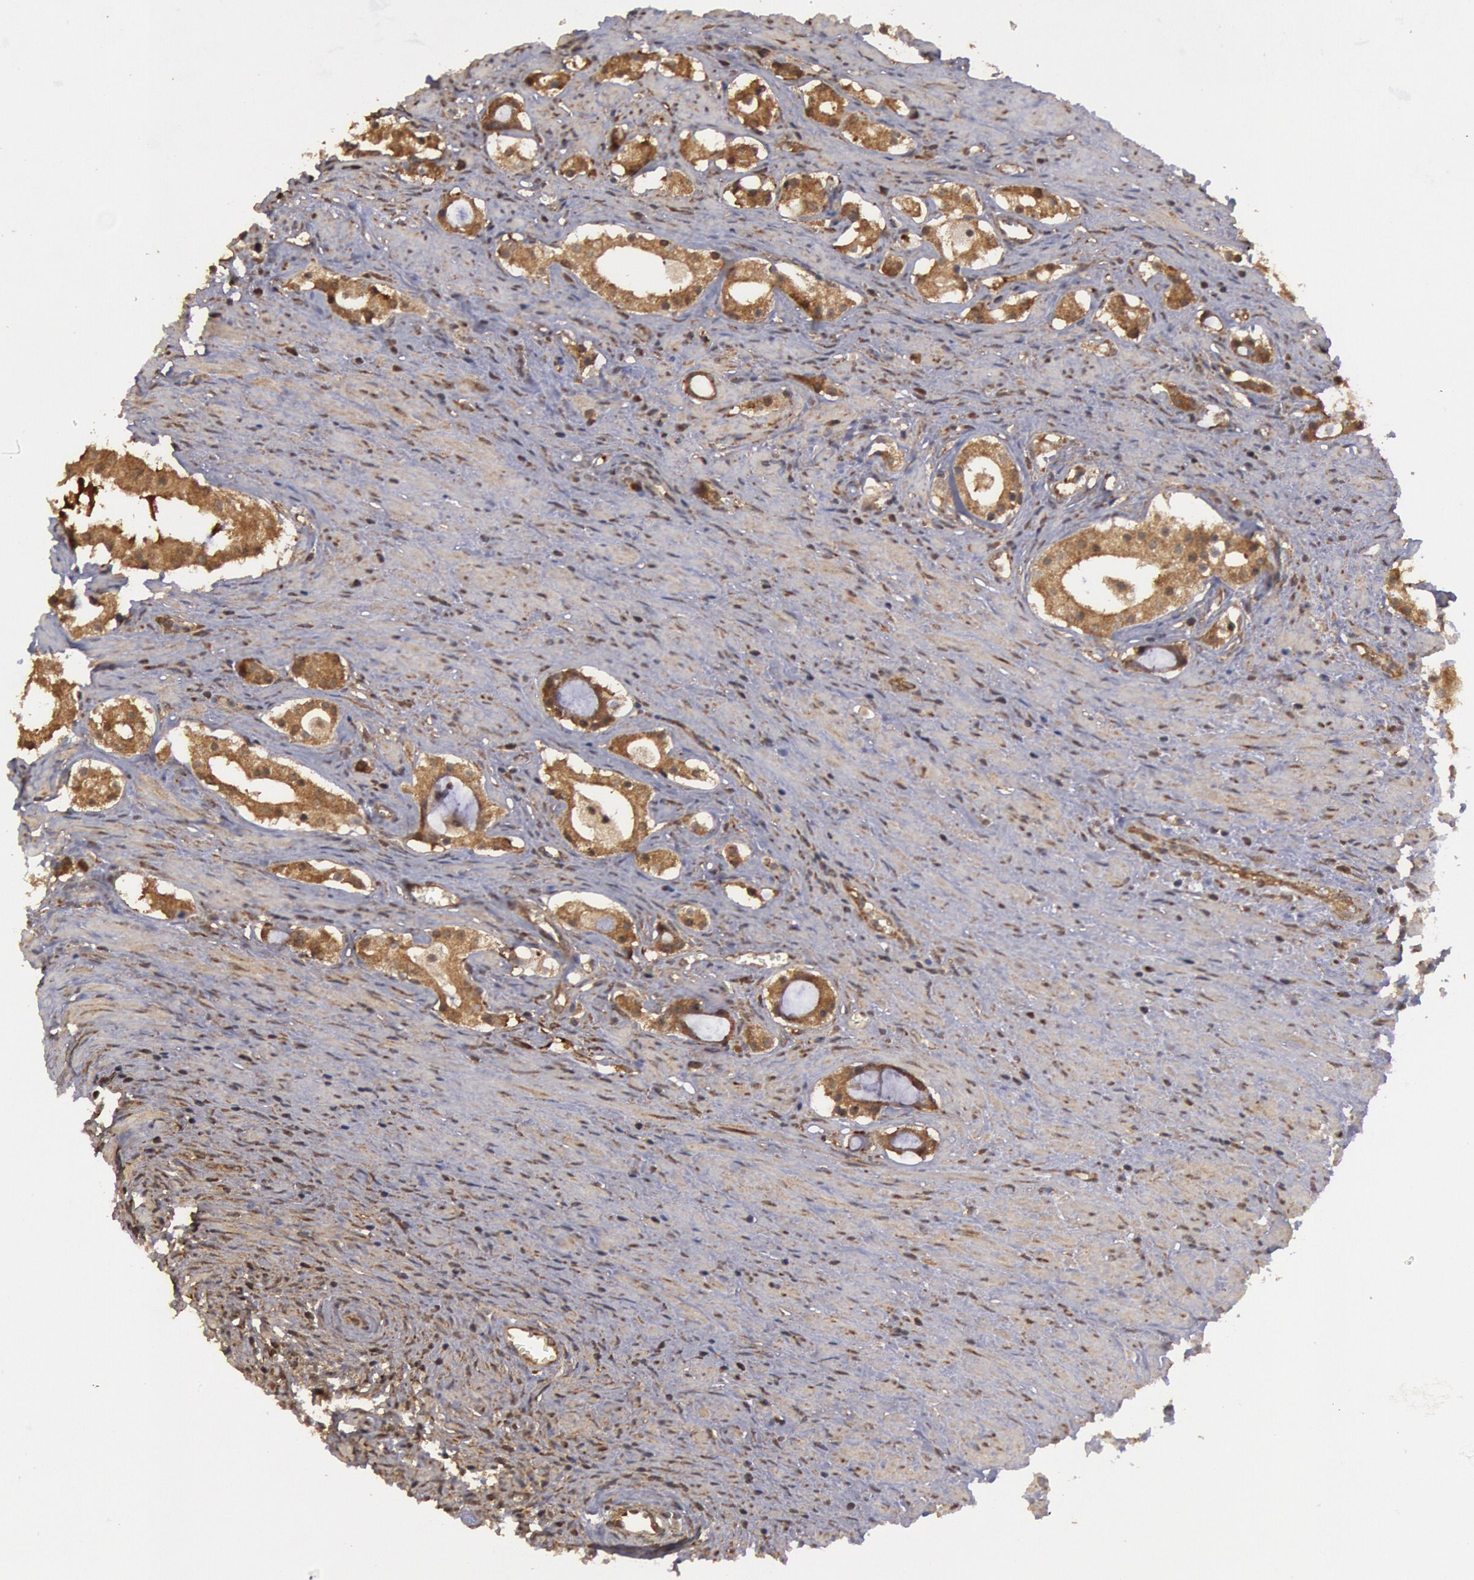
{"staining": {"intensity": "strong", "quantity": ">75%", "location": "cytoplasmic/membranous"}, "tissue": "prostate cancer", "cell_type": "Tumor cells", "image_type": "cancer", "snomed": [{"axis": "morphology", "description": "Adenocarcinoma, Medium grade"}, {"axis": "topography", "description": "Prostate"}], "caption": "Human prostate cancer (medium-grade adenocarcinoma) stained with a brown dye exhibits strong cytoplasmic/membranous positive positivity in about >75% of tumor cells.", "gene": "USP14", "patient": {"sex": "male", "age": 73}}